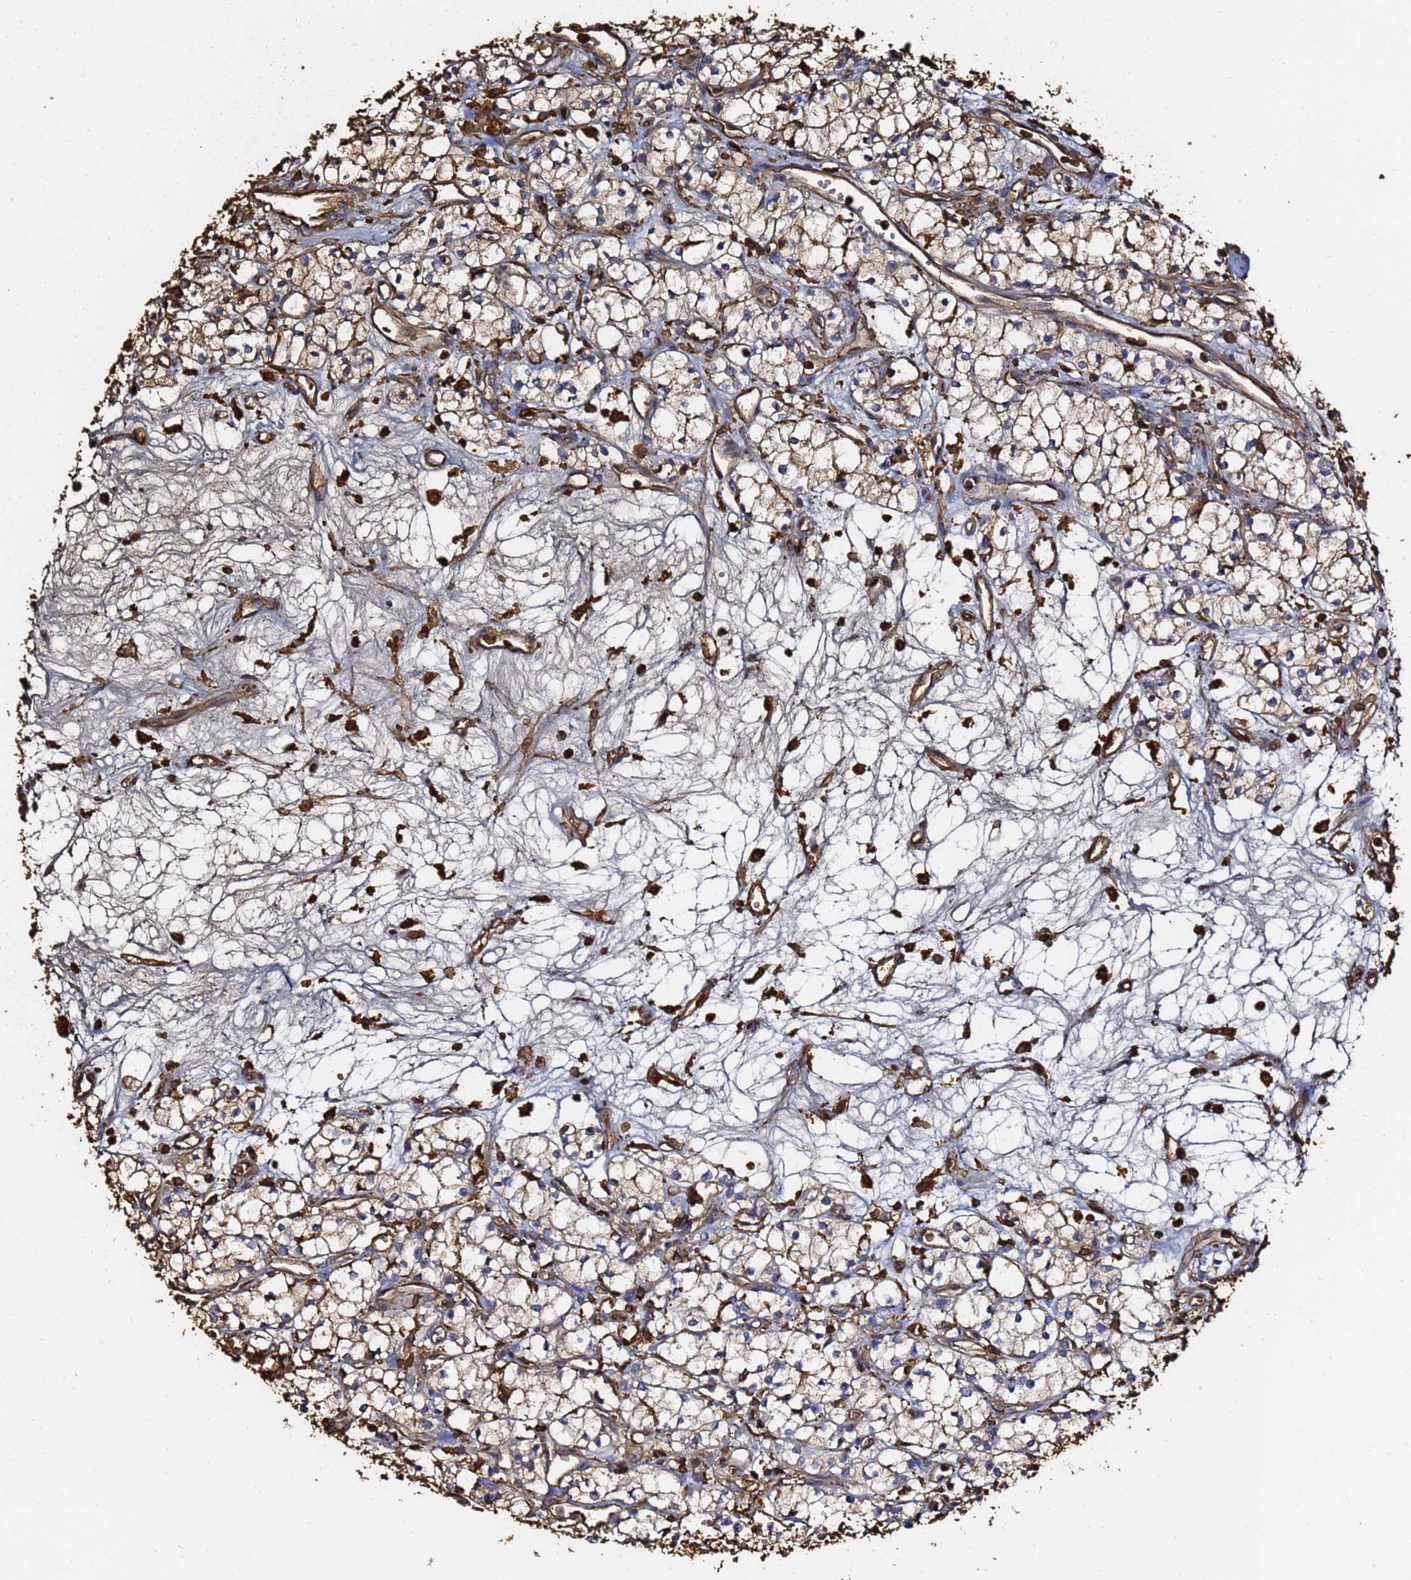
{"staining": {"intensity": "moderate", "quantity": "25%-75%", "location": "cytoplasmic/membranous"}, "tissue": "renal cancer", "cell_type": "Tumor cells", "image_type": "cancer", "snomed": [{"axis": "morphology", "description": "Adenocarcinoma, NOS"}, {"axis": "topography", "description": "Kidney"}], "caption": "Immunohistochemical staining of human renal cancer reveals medium levels of moderate cytoplasmic/membranous positivity in approximately 25%-75% of tumor cells.", "gene": "ACTB", "patient": {"sex": "male", "age": 59}}